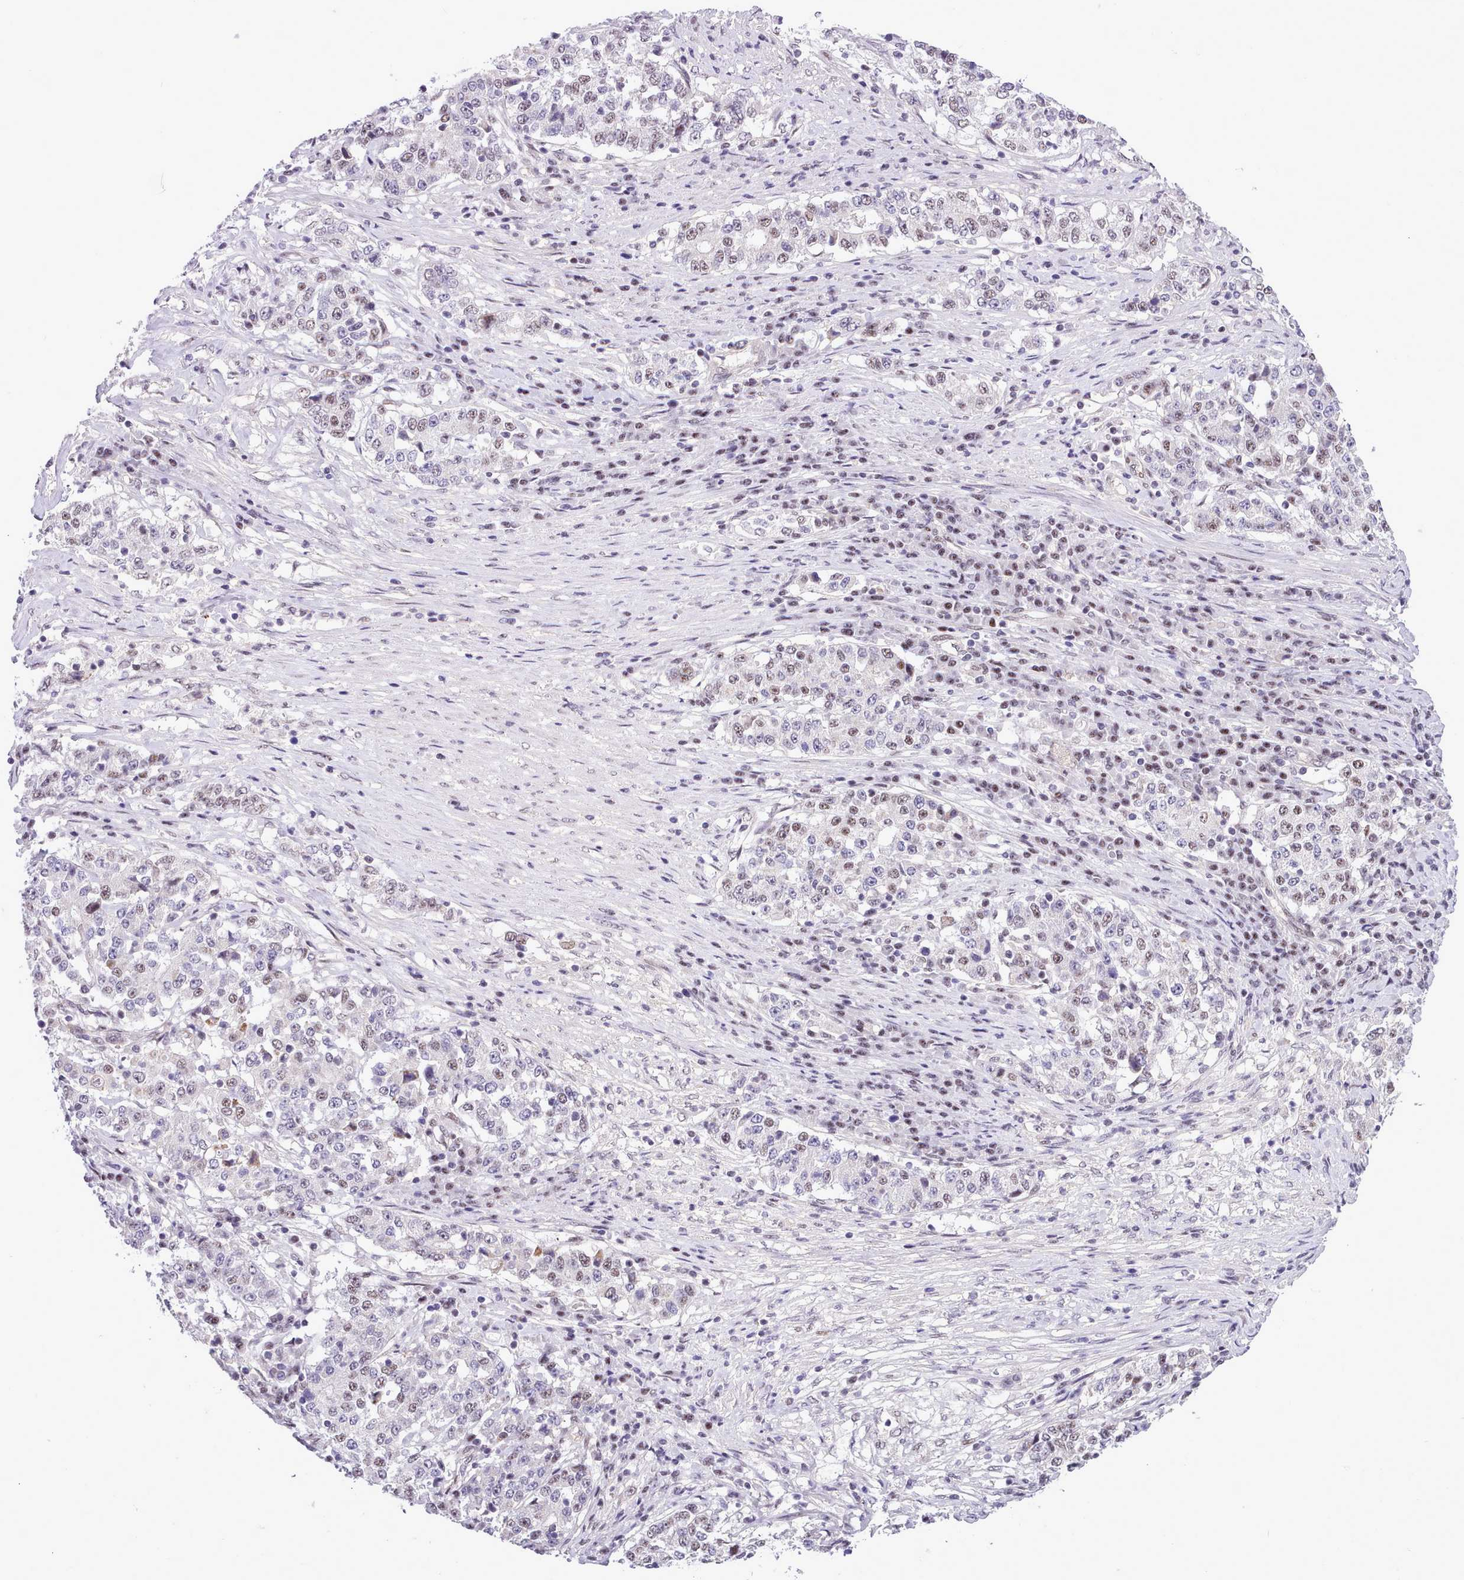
{"staining": {"intensity": "weak", "quantity": "<25%", "location": "nuclear"}, "tissue": "stomach cancer", "cell_type": "Tumor cells", "image_type": "cancer", "snomed": [{"axis": "morphology", "description": "Adenocarcinoma, NOS"}, {"axis": "topography", "description": "Stomach"}], "caption": "This histopathology image is of stomach cancer (adenocarcinoma) stained with immunohistochemistry (IHC) to label a protein in brown with the nuclei are counter-stained blue. There is no positivity in tumor cells. (Brightfield microscopy of DAB (3,3'-diaminobenzidine) IHC at high magnification).", "gene": "HOXB7", "patient": {"sex": "male", "age": 59}}